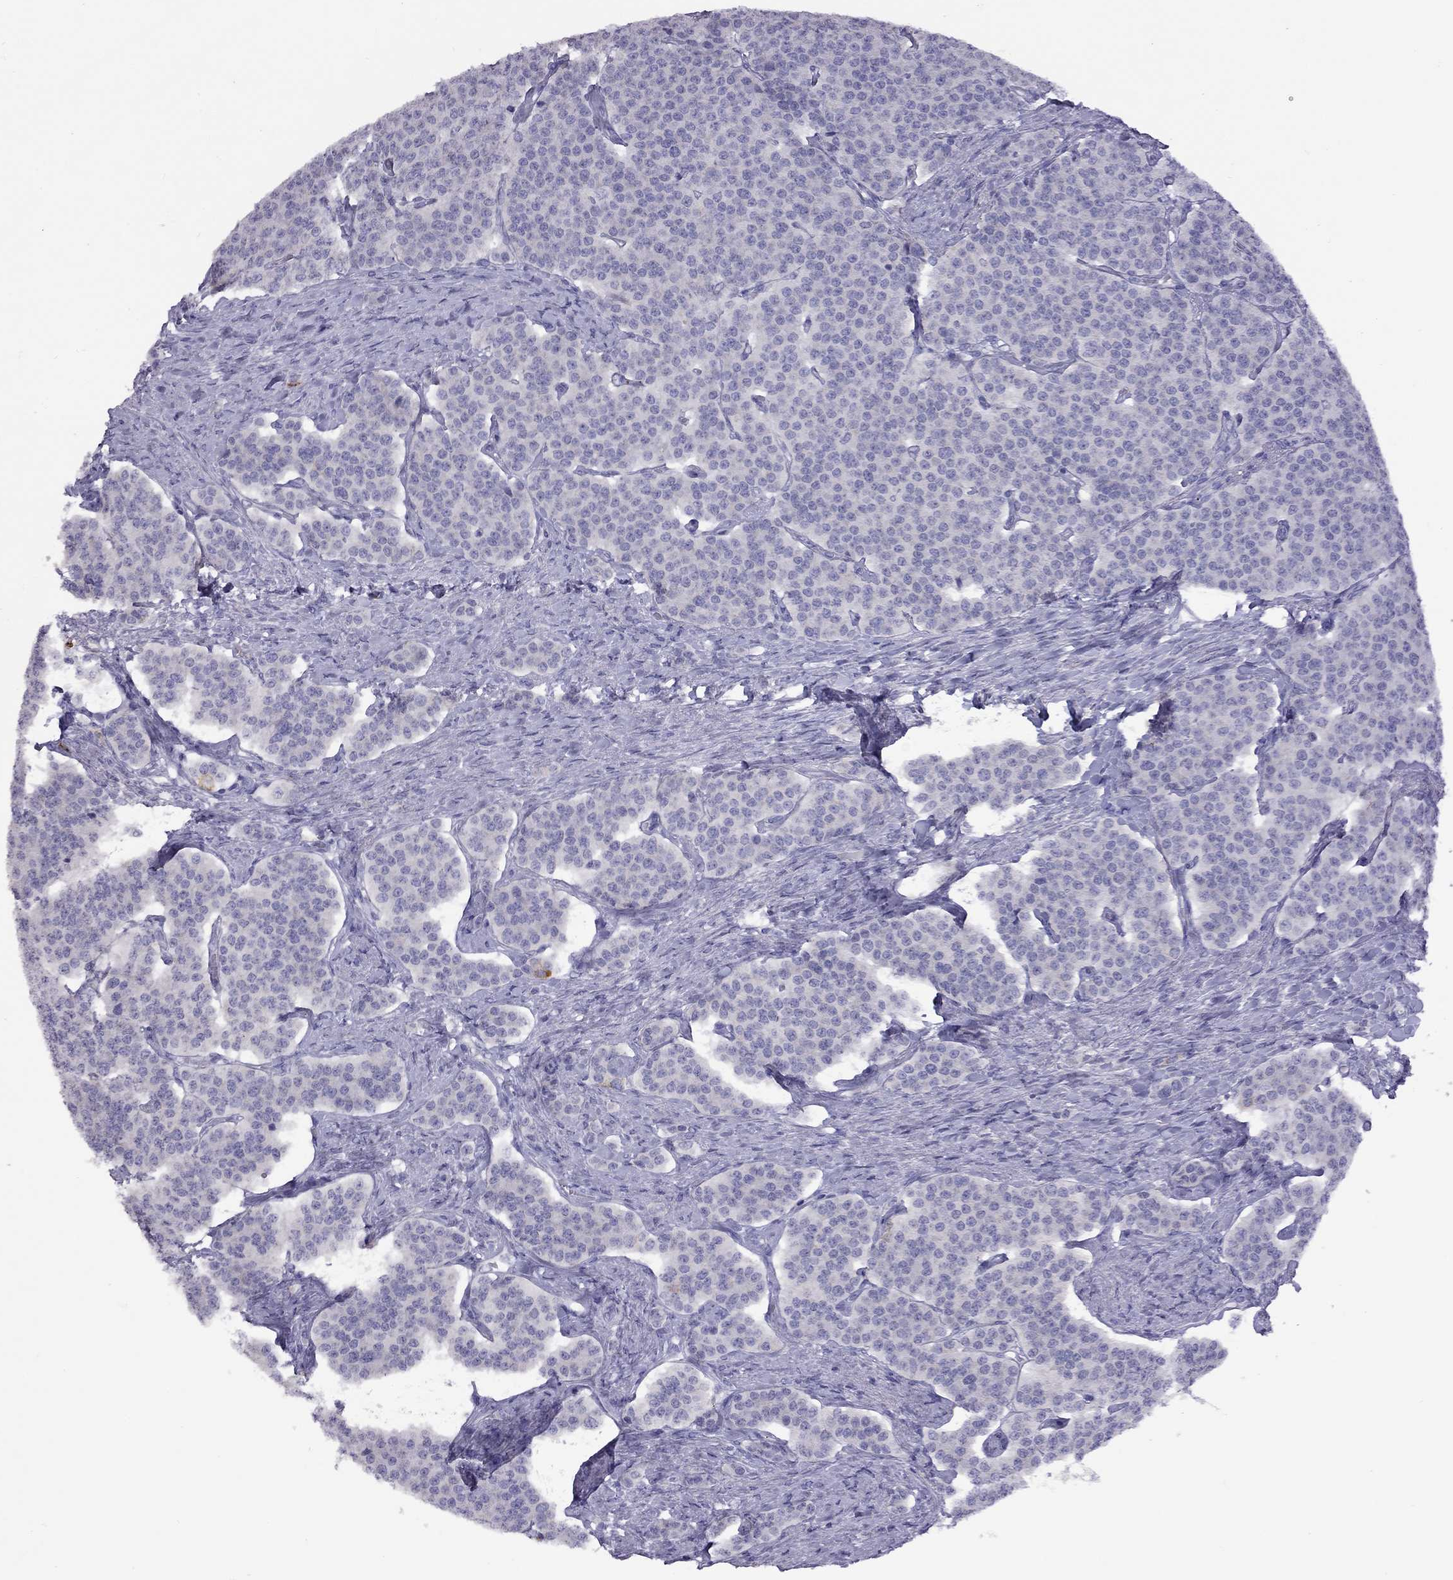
{"staining": {"intensity": "negative", "quantity": "none", "location": "none"}, "tissue": "carcinoid", "cell_type": "Tumor cells", "image_type": "cancer", "snomed": [{"axis": "morphology", "description": "Carcinoid, malignant, NOS"}, {"axis": "topography", "description": "Small intestine"}], "caption": "This is an immunohistochemistry micrograph of carcinoid (malignant). There is no staining in tumor cells.", "gene": "CPNE4", "patient": {"sex": "female", "age": 58}}